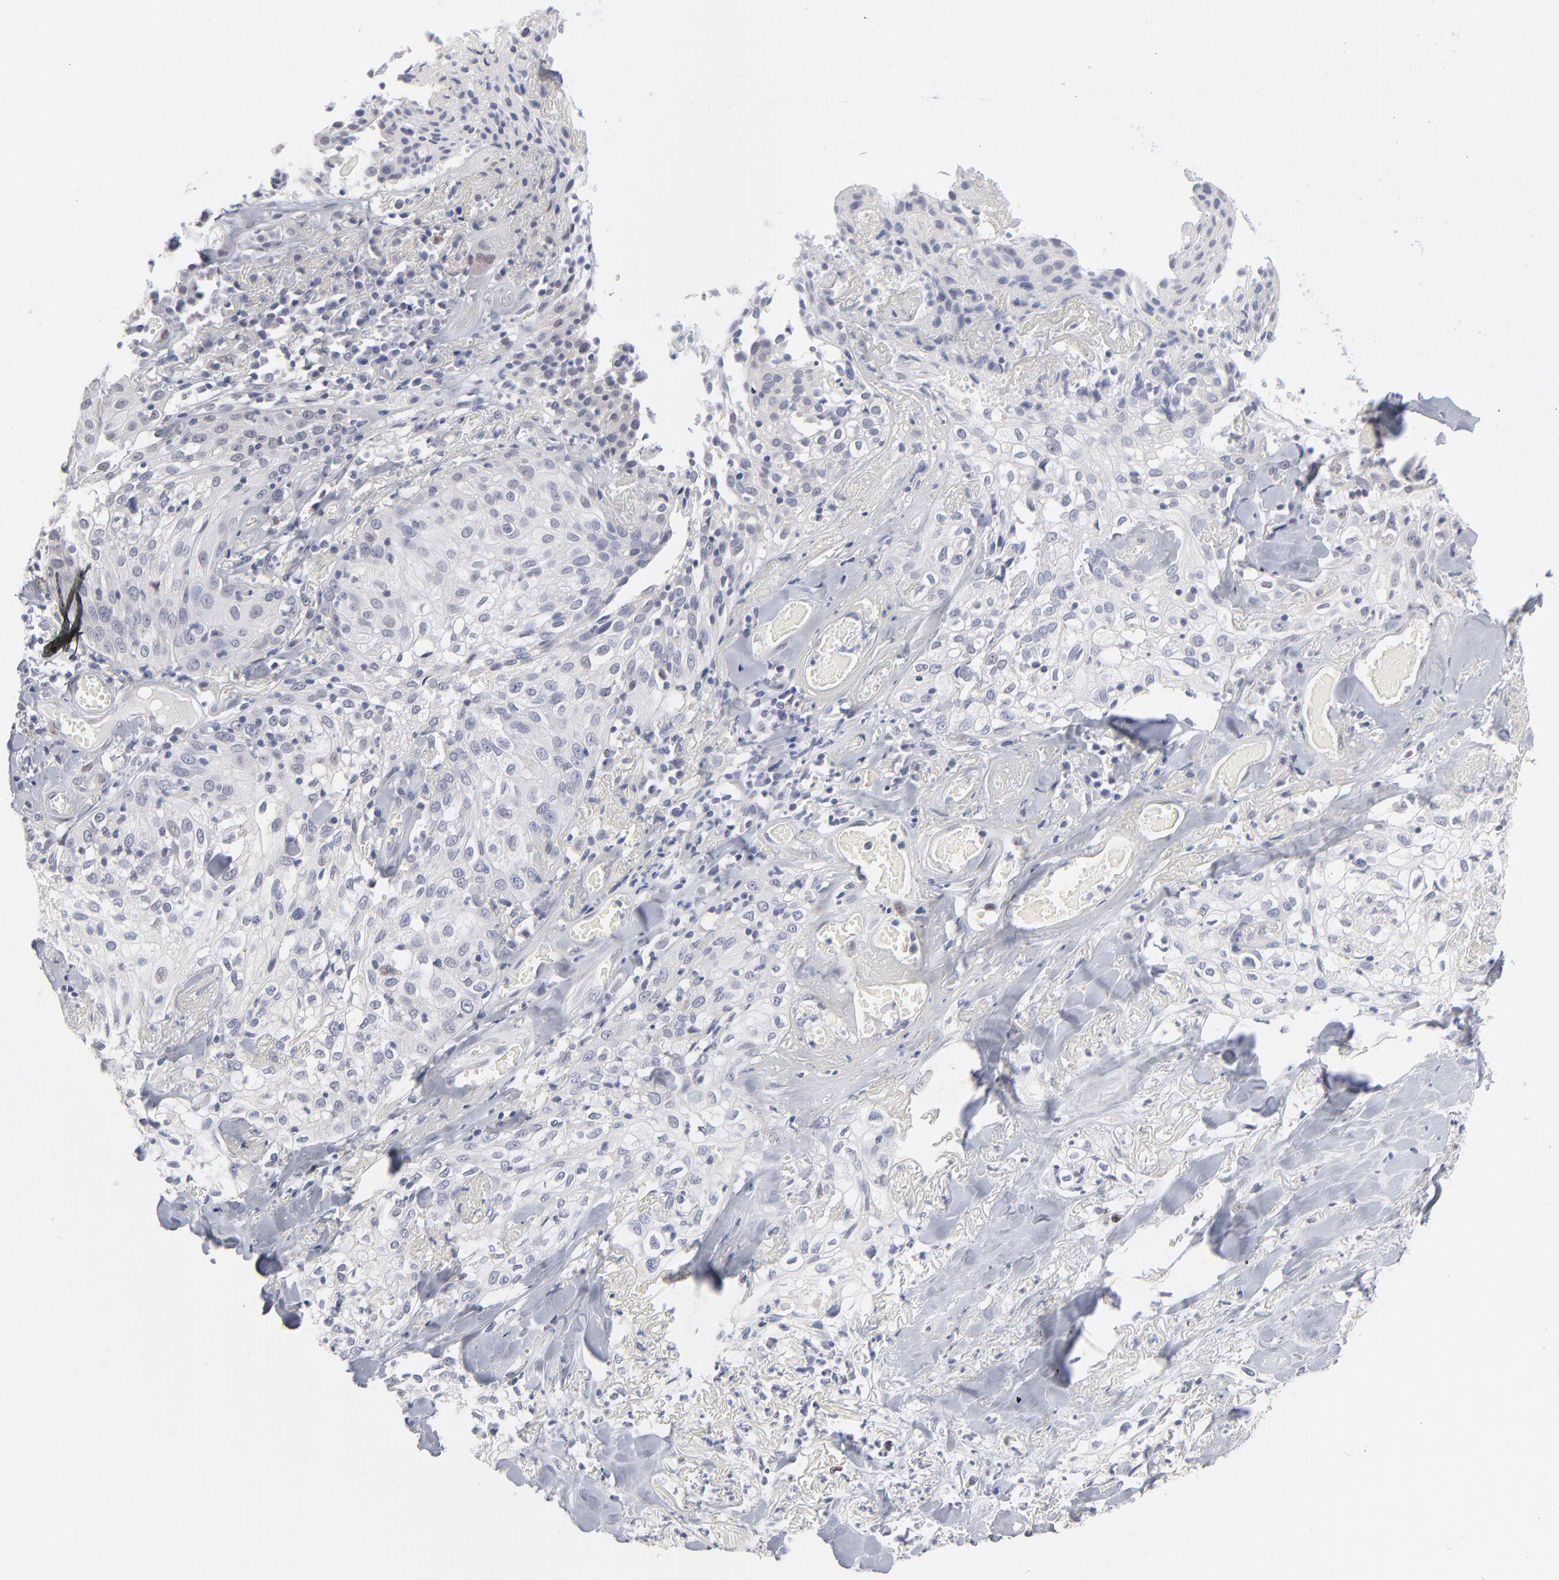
{"staining": {"intensity": "weak", "quantity": "25%-75%", "location": "nuclear"}, "tissue": "skin cancer", "cell_type": "Tumor cells", "image_type": "cancer", "snomed": [{"axis": "morphology", "description": "Squamous cell carcinoma, NOS"}, {"axis": "topography", "description": "Skin"}], "caption": "This photomicrograph exhibits IHC staining of skin cancer (squamous cell carcinoma), with low weak nuclear expression in about 25%-75% of tumor cells.", "gene": "RBM3", "patient": {"sex": "male", "age": 65}}